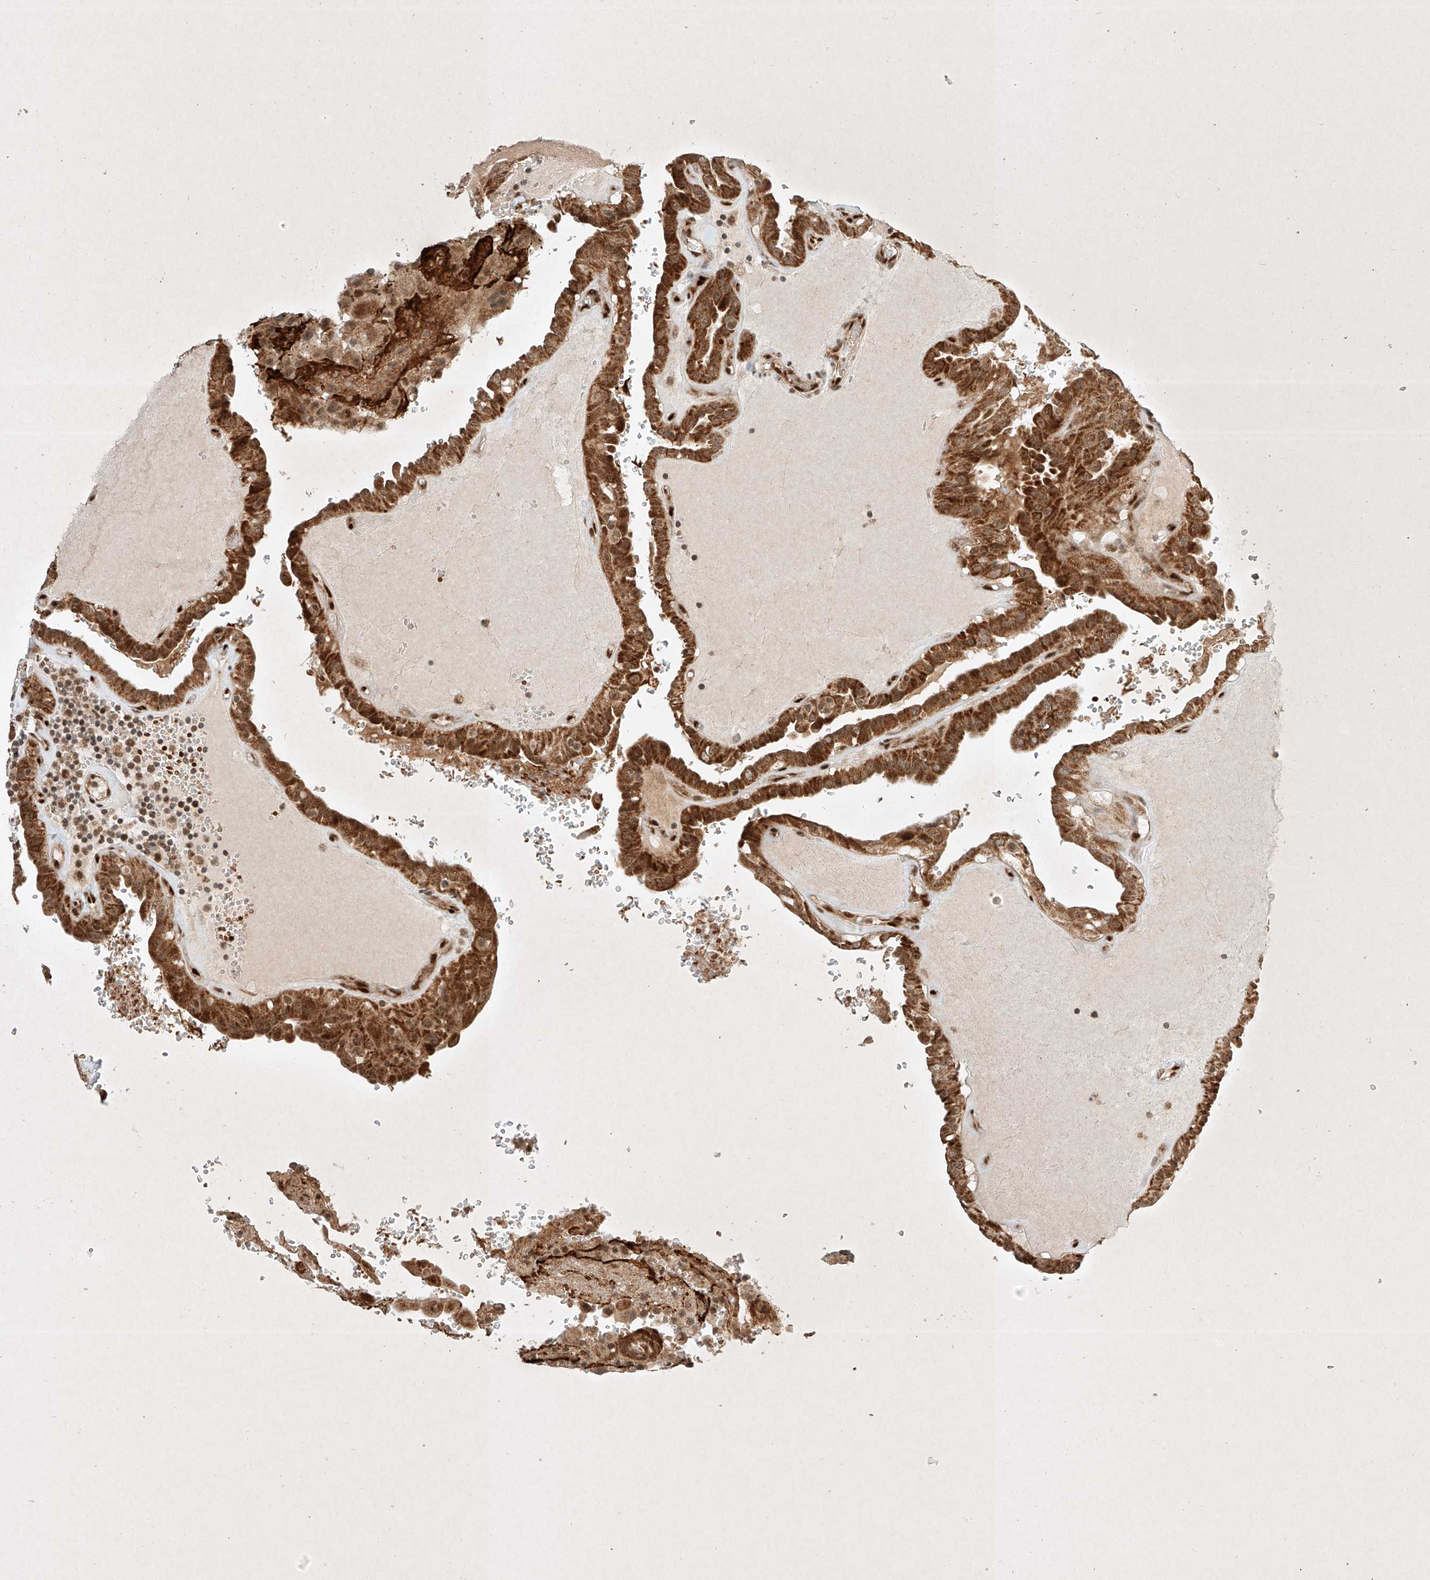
{"staining": {"intensity": "strong", "quantity": ">75%", "location": "cytoplasmic/membranous"}, "tissue": "thyroid cancer", "cell_type": "Tumor cells", "image_type": "cancer", "snomed": [{"axis": "morphology", "description": "Papillary adenocarcinoma, NOS"}, {"axis": "topography", "description": "Thyroid gland"}], "caption": "Papillary adenocarcinoma (thyroid) stained for a protein (brown) shows strong cytoplasmic/membranous positive expression in about >75% of tumor cells.", "gene": "EPG5", "patient": {"sex": "male", "age": 77}}